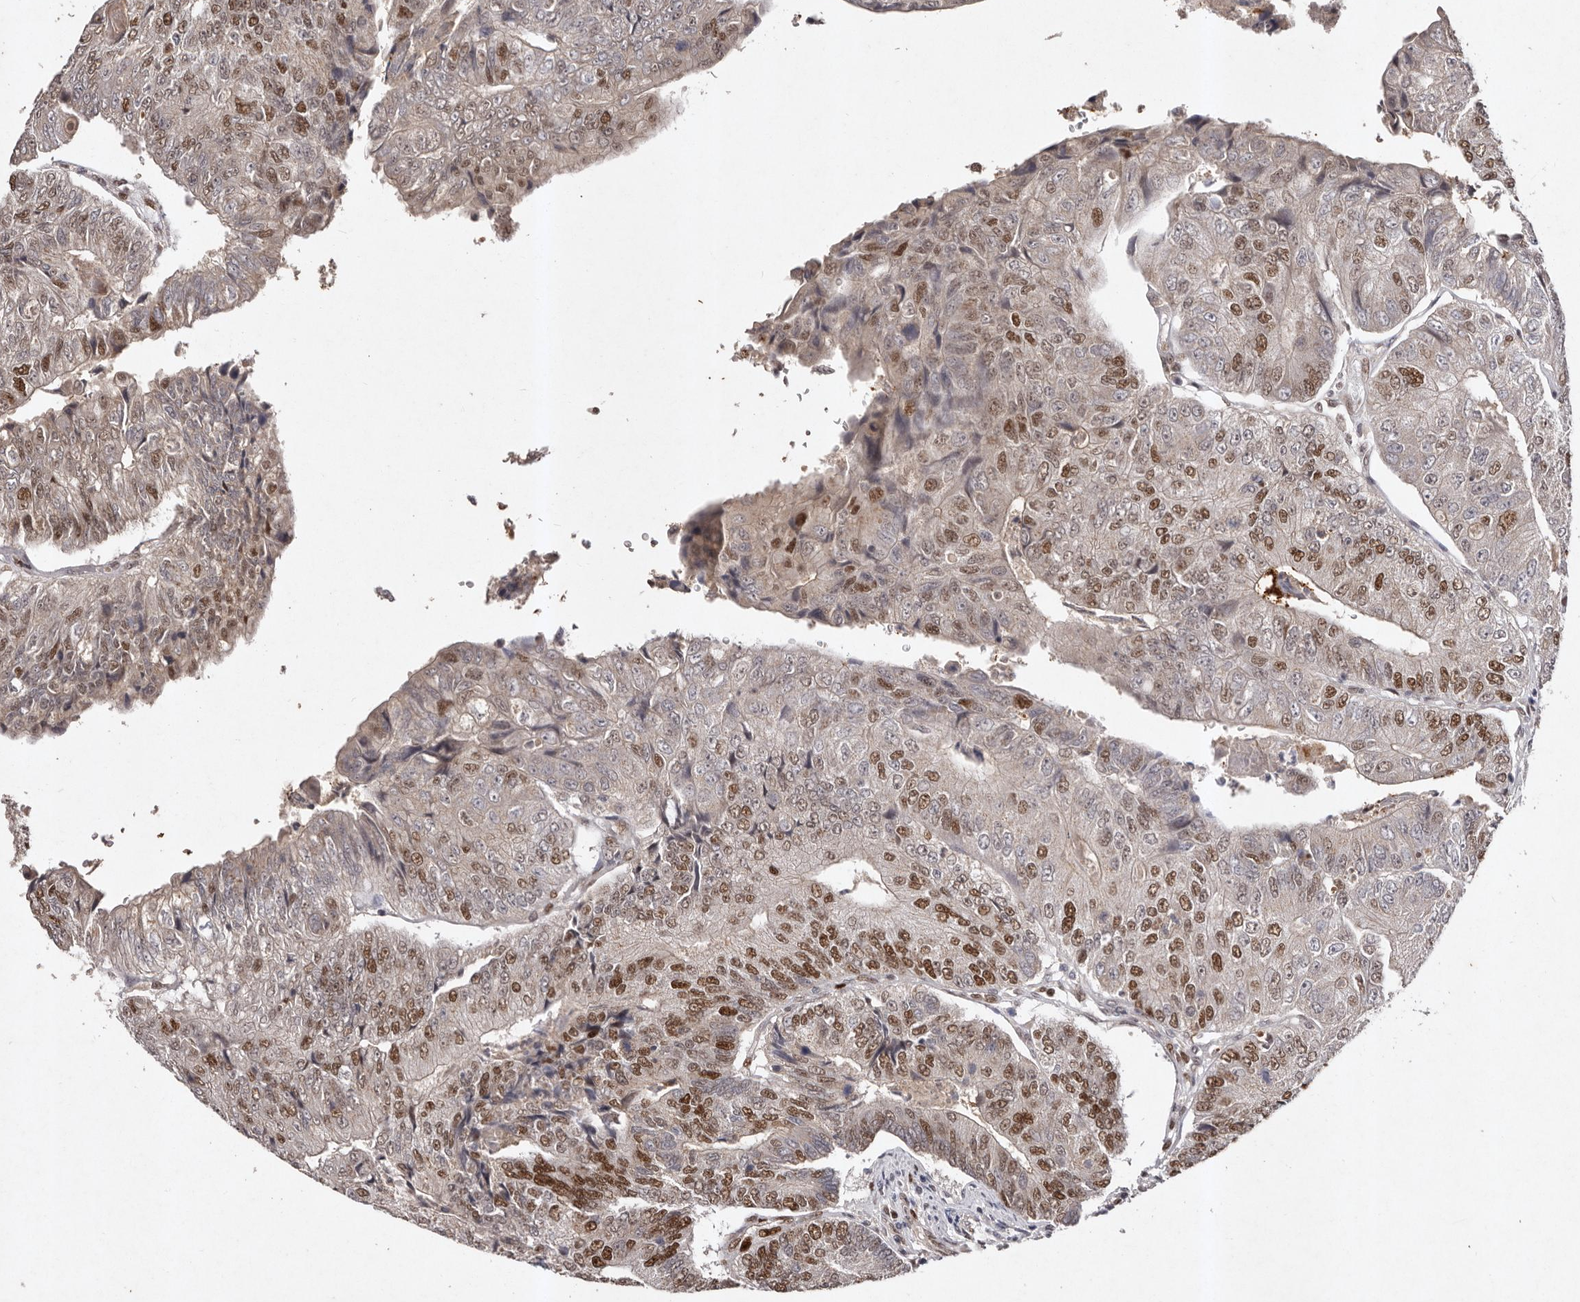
{"staining": {"intensity": "moderate", "quantity": ">75%", "location": "nuclear"}, "tissue": "colorectal cancer", "cell_type": "Tumor cells", "image_type": "cancer", "snomed": [{"axis": "morphology", "description": "Adenocarcinoma, NOS"}, {"axis": "topography", "description": "Colon"}], "caption": "The photomicrograph displays a brown stain indicating the presence of a protein in the nuclear of tumor cells in adenocarcinoma (colorectal).", "gene": "KLF7", "patient": {"sex": "female", "age": 67}}